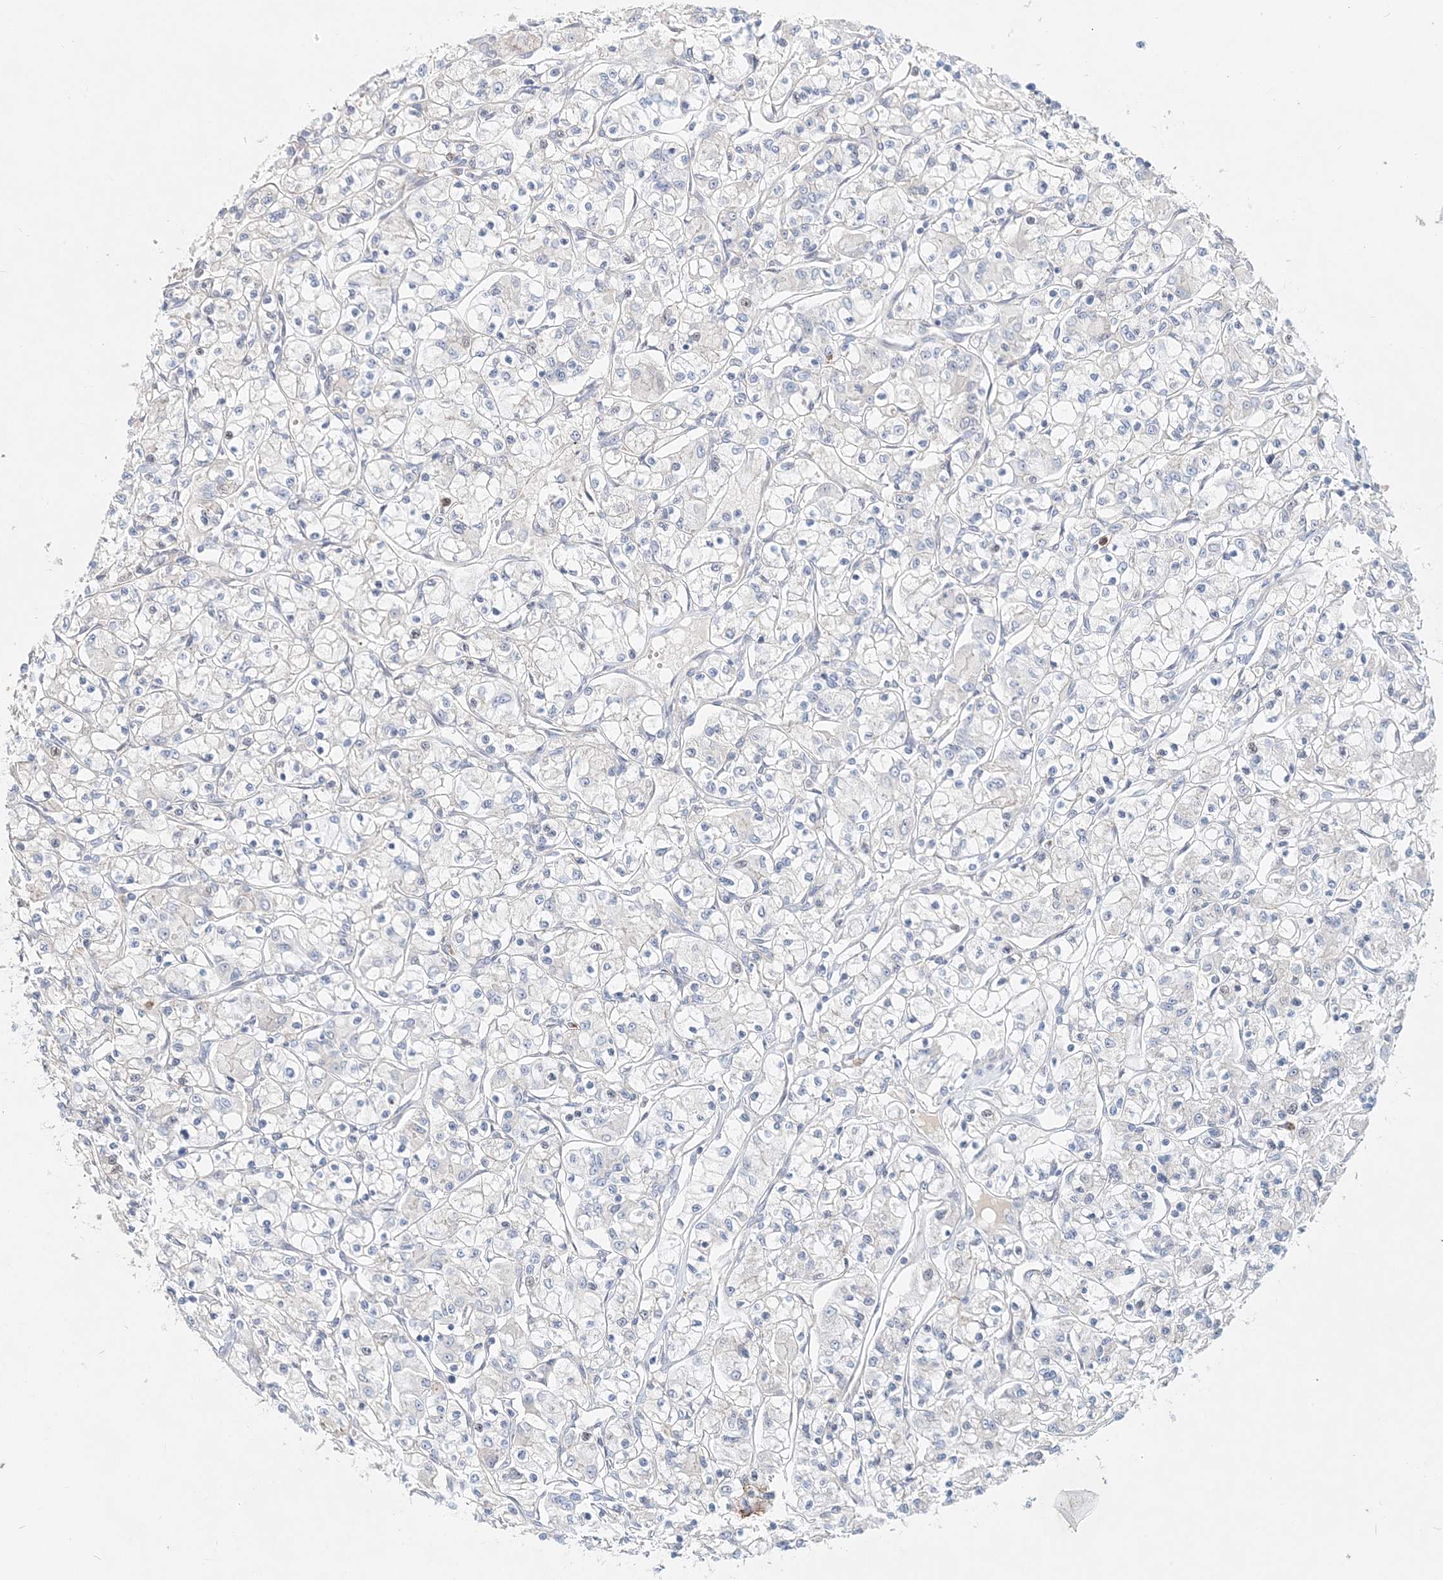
{"staining": {"intensity": "negative", "quantity": "none", "location": "none"}, "tissue": "renal cancer", "cell_type": "Tumor cells", "image_type": "cancer", "snomed": [{"axis": "morphology", "description": "Adenocarcinoma, NOS"}, {"axis": "topography", "description": "Kidney"}], "caption": "IHC micrograph of human renal cancer (adenocarcinoma) stained for a protein (brown), which demonstrates no positivity in tumor cells. (Immunohistochemistry, brightfield microscopy, high magnification).", "gene": "DNAH5", "patient": {"sex": "female", "age": 59}}